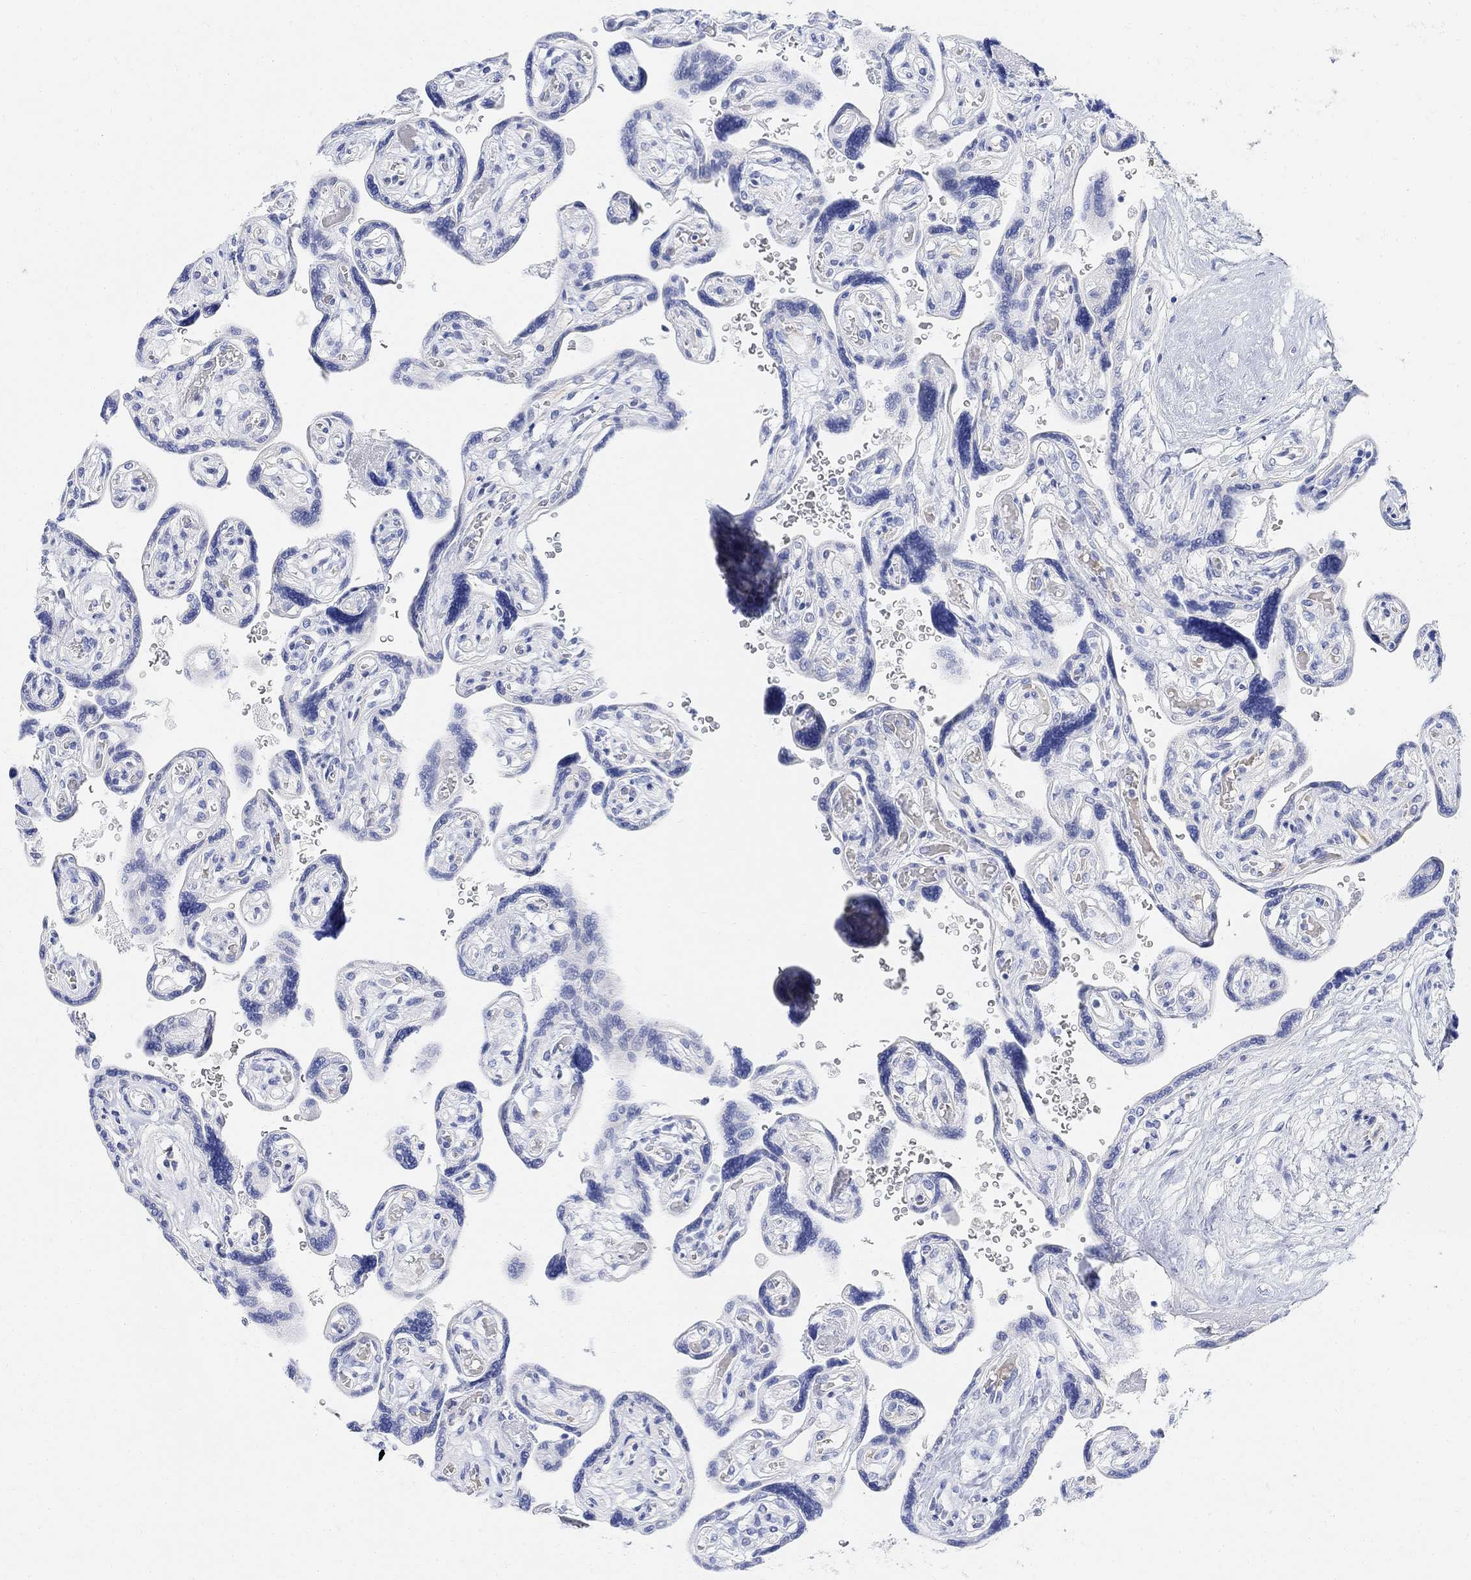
{"staining": {"intensity": "negative", "quantity": "none", "location": "none"}, "tissue": "placenta", "cell_type": "Decidual cells", "image_type": "normal", "snomed": [{"axis": "morphology", "description": "Normal tissue, NOS"}, {"axis": "topography", "description": "Placenta"}], "caption": "Decidual cells show no significant positivity in benign placenta. (DAB immunohistochemistry with hematoxylin counter stain).", "gene": "RETNLB", "patient": {"sex": "female", "age": 32}}